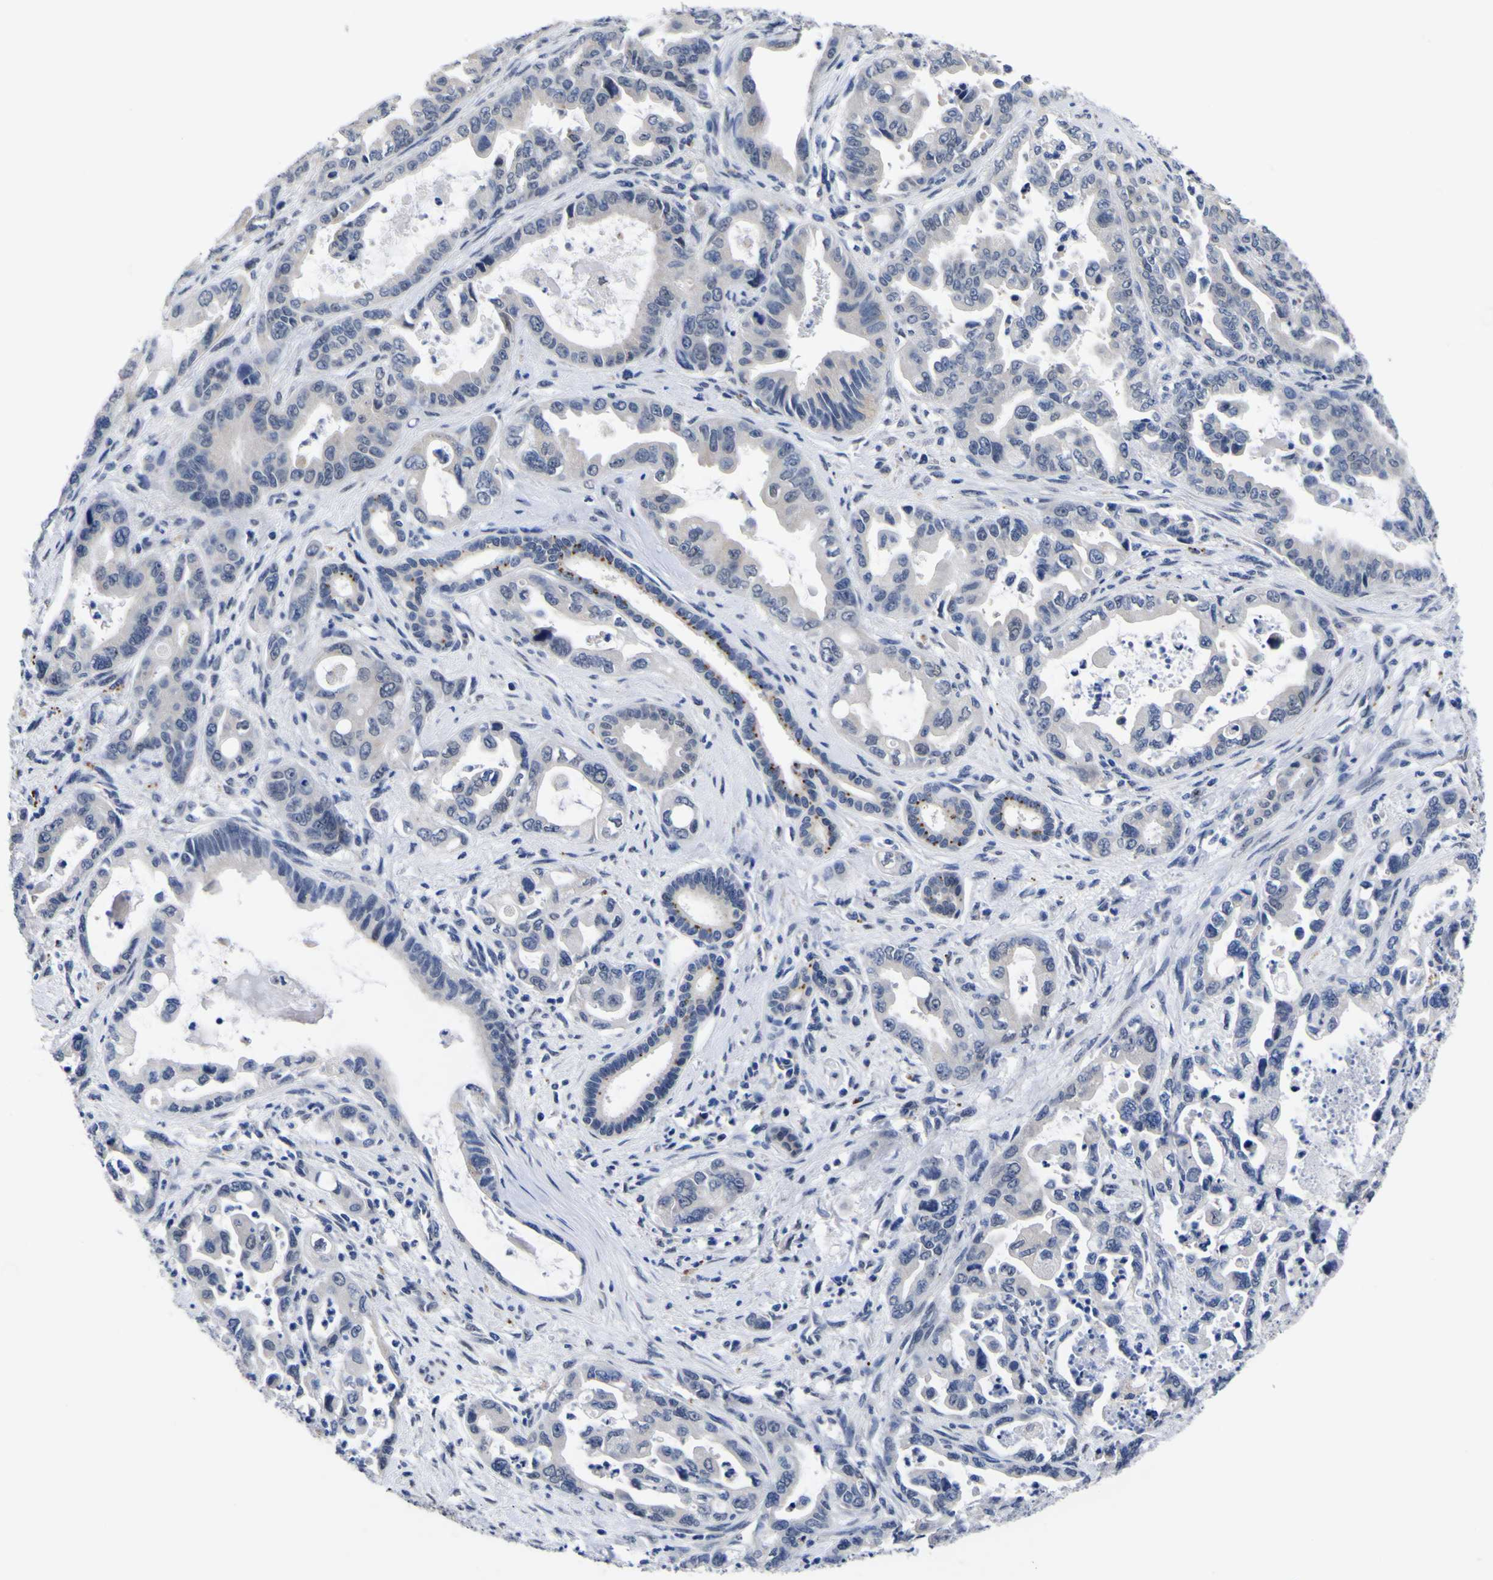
{"staining": {"intensity": "negative", "quantity": "none", "location": "none"}, "tissue": "pancreatic cancer", "cell_type": "Tumor cells", "image_type": "cancer", "snomed": [{"axis": "morphology", "description": "Adenocarcinoma, NOS"}, {"axis": "topography", "description": "Pancreas"}], "caption": "Immunohistochemistry (IHC) micrograph of pancreatic cancer stained for a protein (brown), which demonstrates no staining in tumor cells.", "gene": "IGFLR1", "patient": {"sex": "male", "age": 70}}